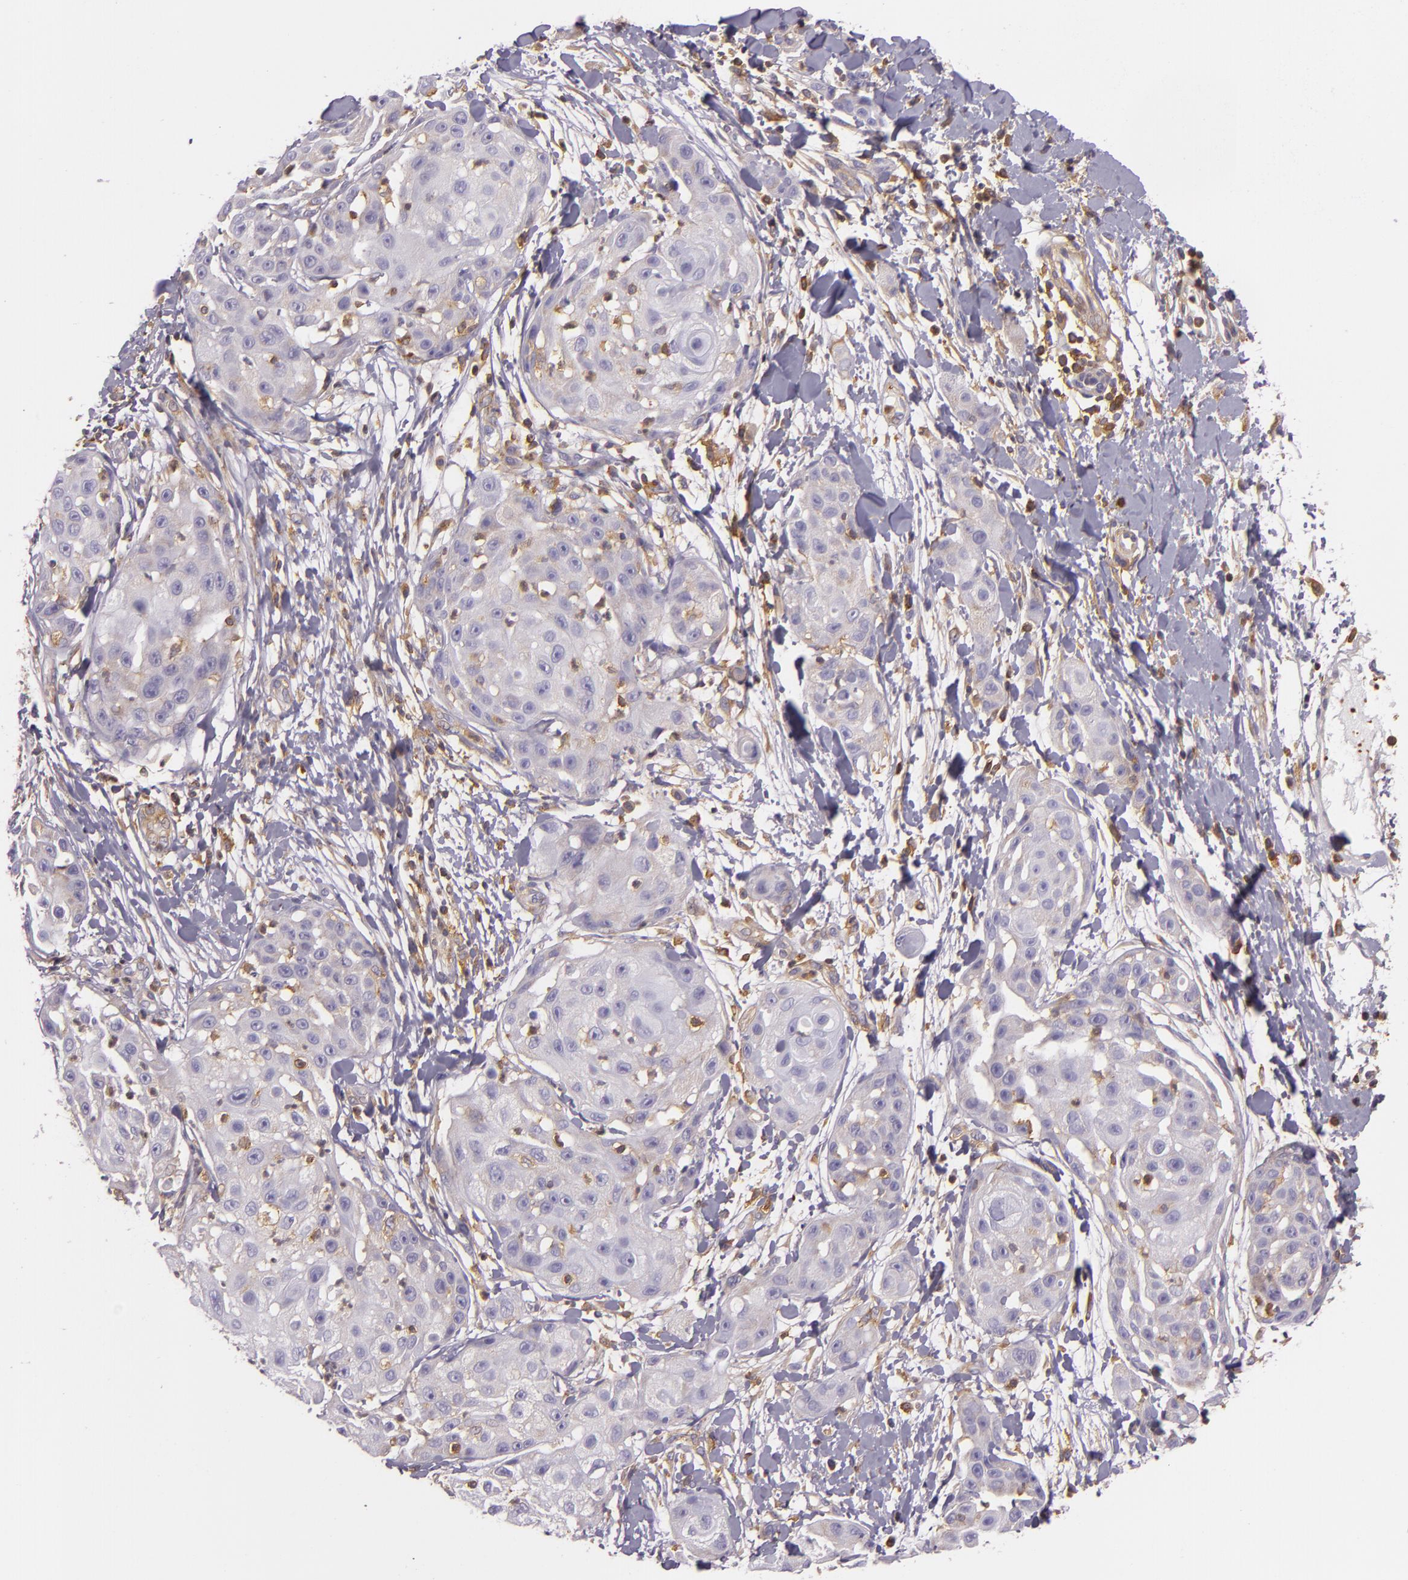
{"staining": {"intensity": "negative", "quantity": "none", "location": "none"}, "tissue": "skin cancer", "cell_type": "Tumor cells", "image_type": "cancer", "snomed": [{"axis": "morphology", "description": "Squamous cell carcinoma, NOS"}, {"axis": "topography", "description": "Skin"}], "caption": "Protein analysis of skin cancer (squamous cell carcinoma) reveals no significant staining in tumor cells.", "gene": "TLN1", "patient": {"sex": "female", "age": 57}}